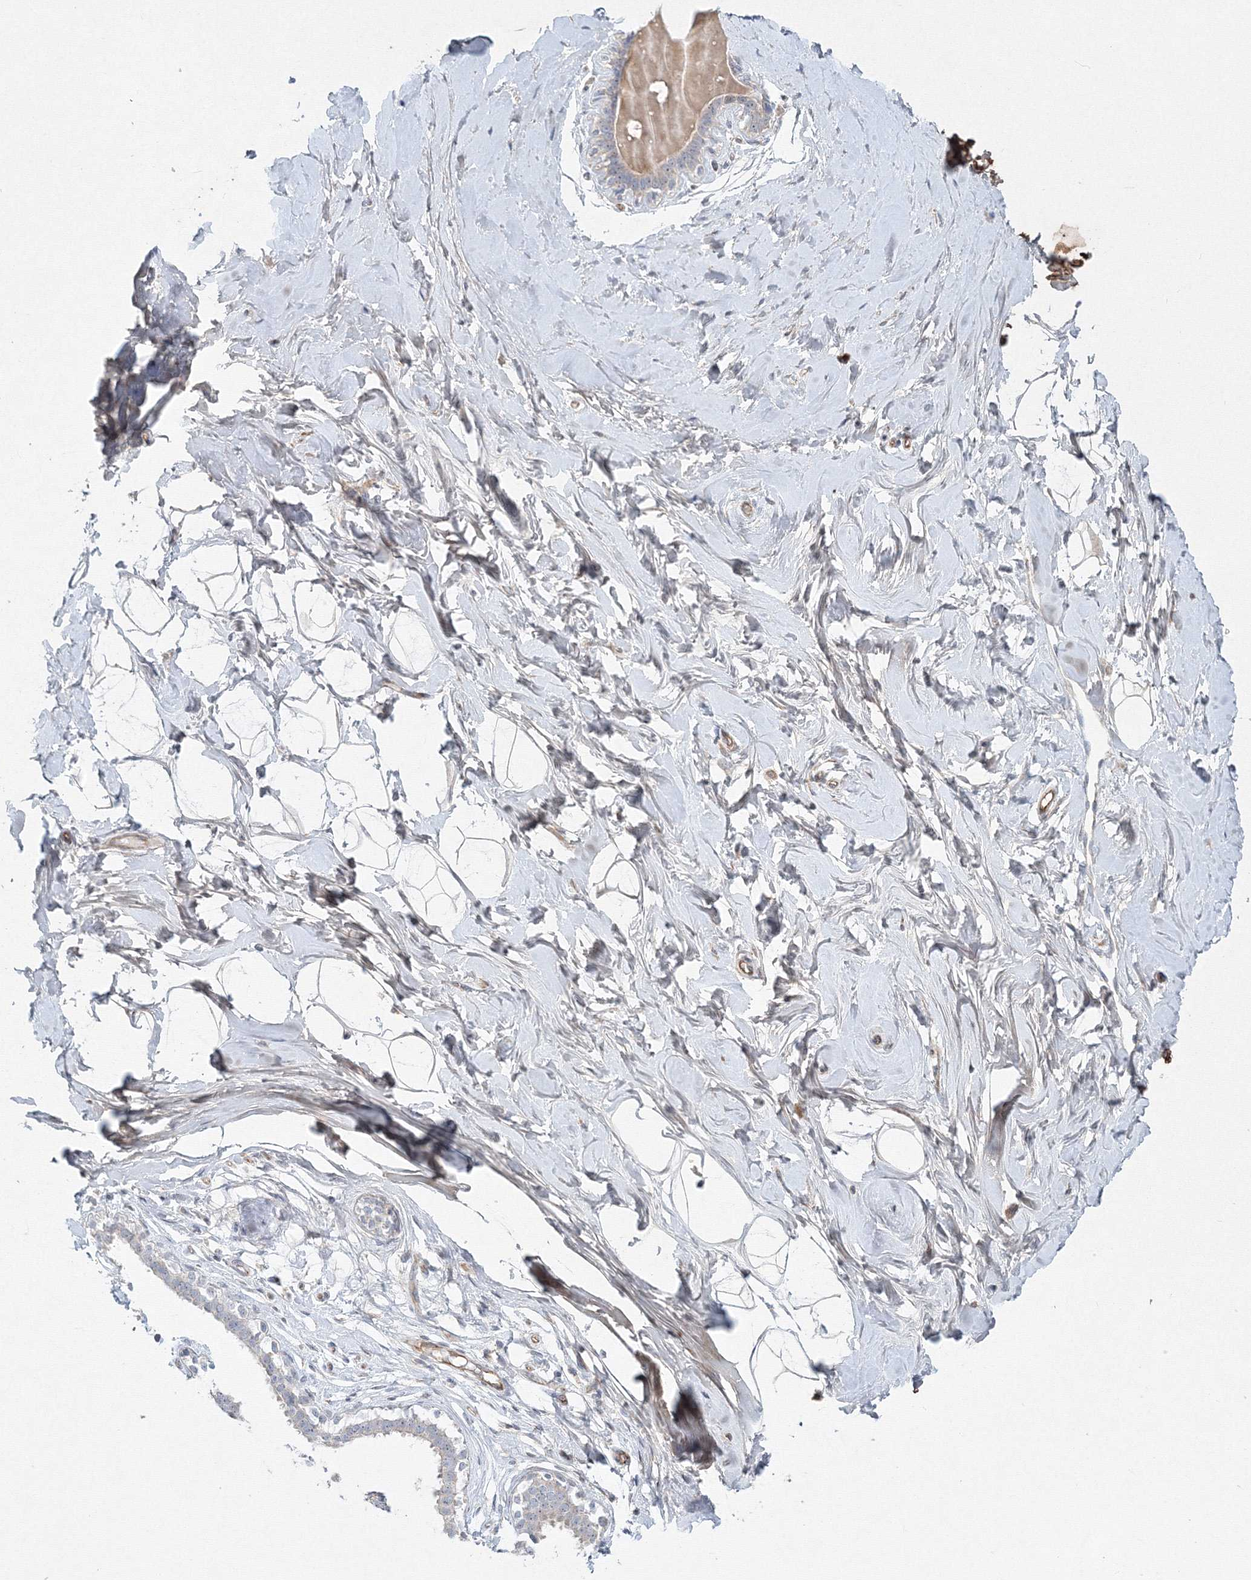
{"staining": {"intensity": "negative", "quantity": "none", "location": "none"}, "tissue": "breast", "cell_type": "Adipocytes", "image_type": "normal", "snomed": [{"axis": "morphology", "description": "Normal tissue, NOS"}, {"axis": "morphology", "description": "Adenoma, NOS"}, {"axis": "topography", "description": "Breast"}], "caption": "Immunohistochemistry (IHC) micrograph of unremarkable breast: breast stained with DAB (3,3'-diaminobenzidine) displays no significant protein positivity in adipocytes. (Brightfield microscopy of DAB (3,3'-diaminobenzidine) IHC at high magnification).", "gene": "WDR49", "patient": {"sex": "female", "age": 23}}